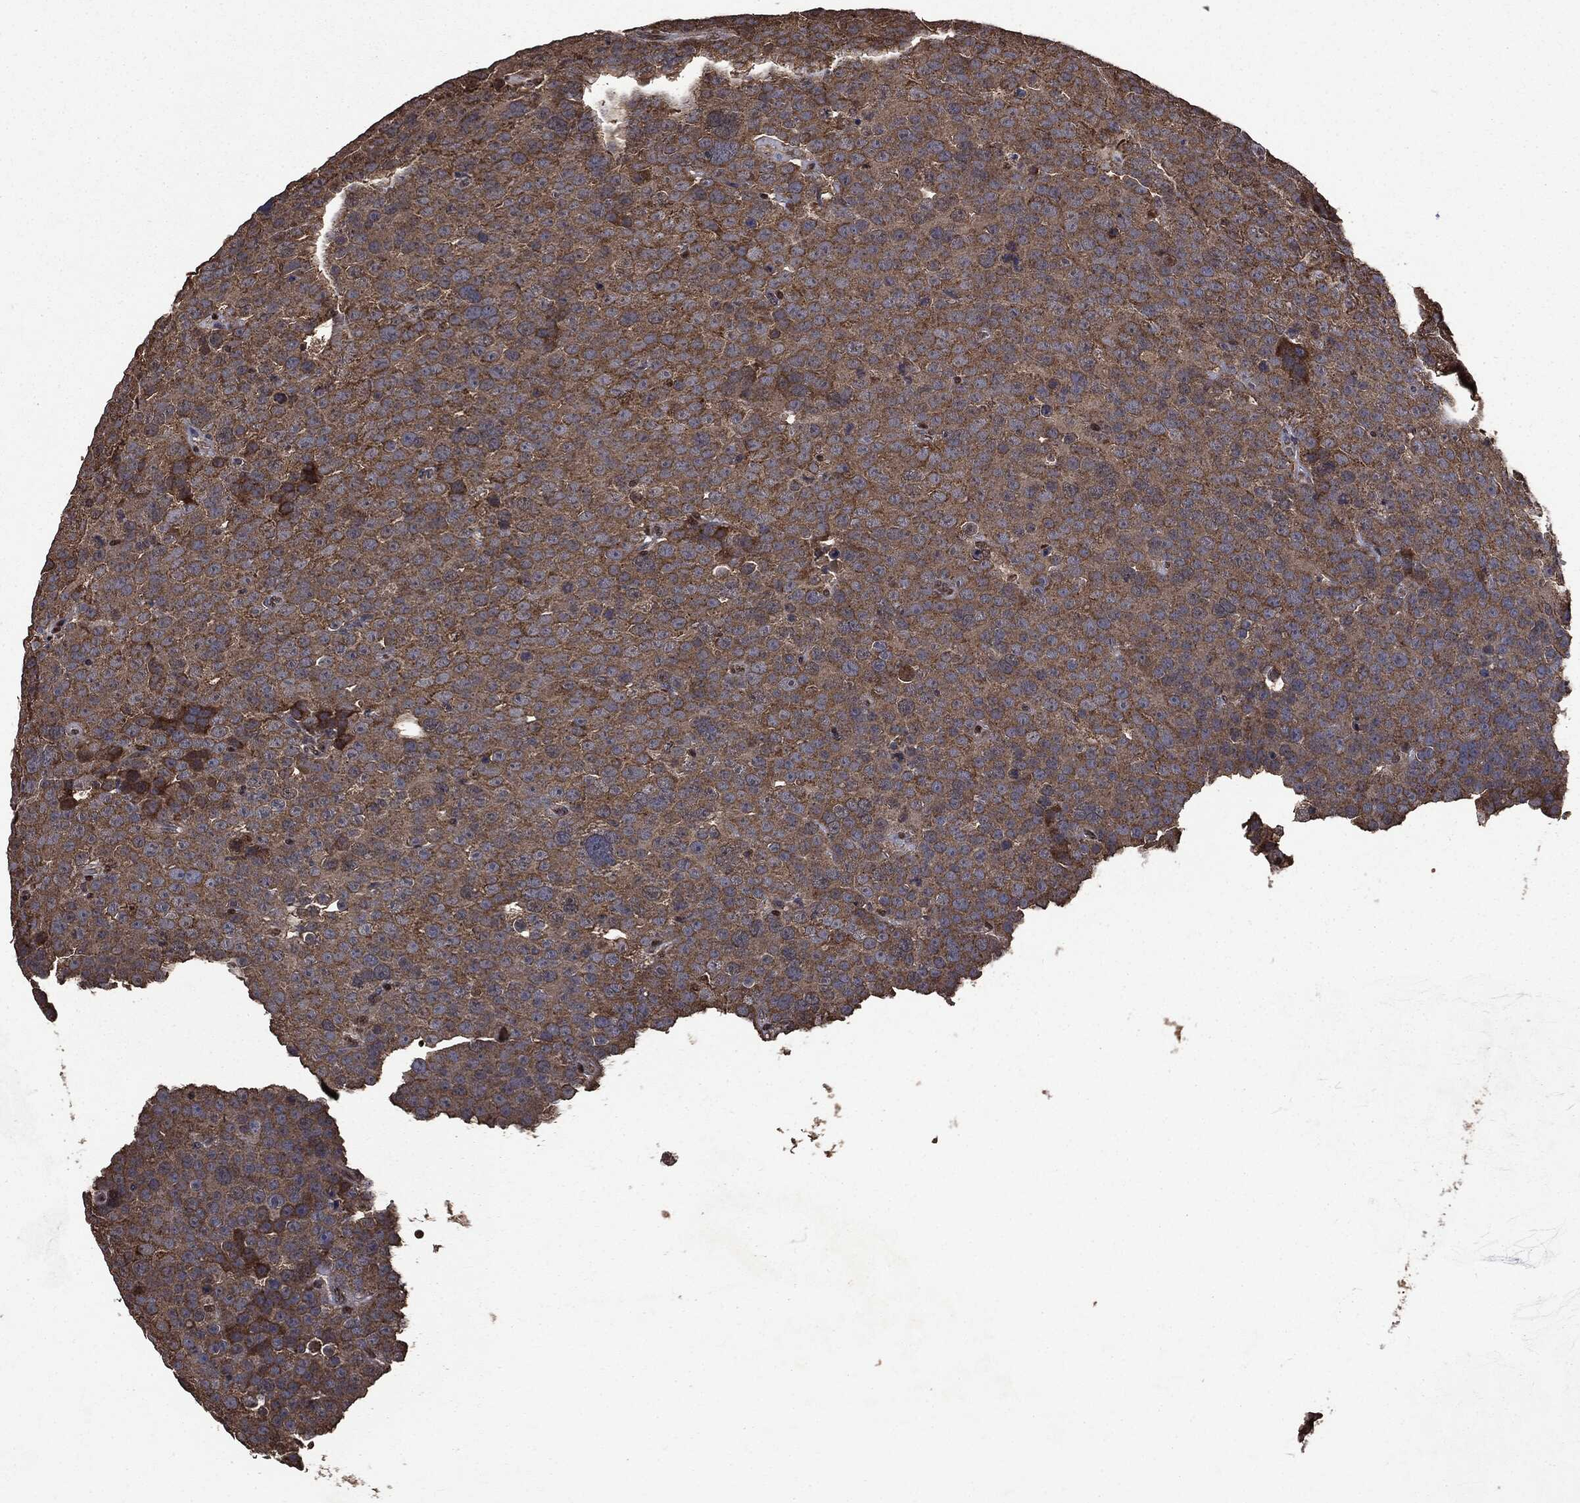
{"staining": {"intensity": "moderate", "quantity": ">75%", "location": "cytoplasmic/membranous"}, "tissue": "testis cancer", "cell_type": "Tumor cells", "image_type": "cancer", "snomed": [{"axis": "morphology", "description": "Seminoma, NOS"}, {"axis": "topography", "description": "Testis"}], "caption": "Approximately >75% of tumor cells in testis seminoma show moderate cytoplasmic/membranous protein positivity as visualized by brown immunohistochemical staining.", "gene": "PPP6R2", "patient": {"sex": "male", "age": 71}}